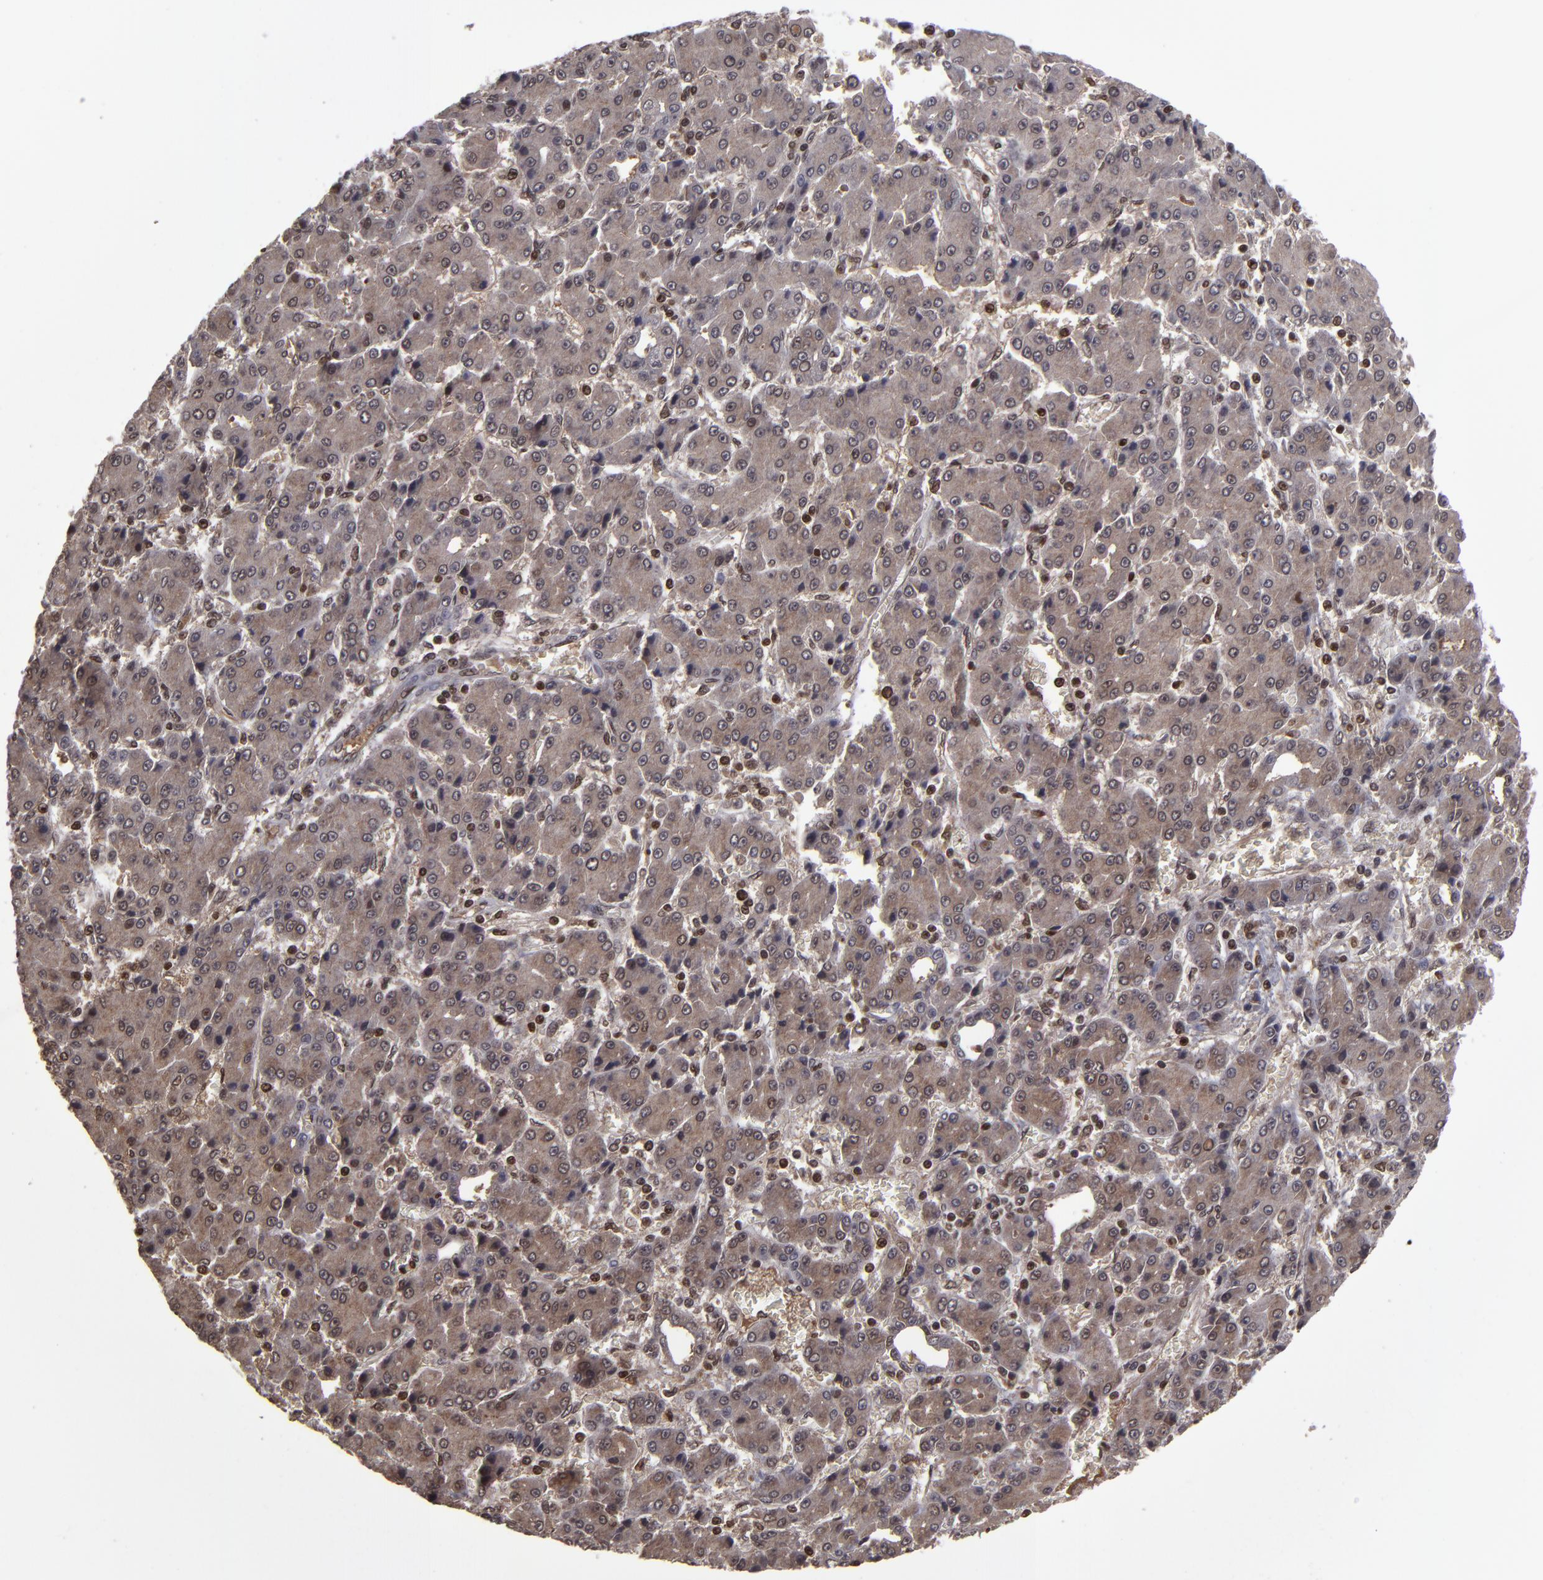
{"staining": {"intensity": "moderate", "quantity": ">75%", "location": "cytoplasmic/membranous"}, "tissue": "liver cancer", "cell_type": "Tumor cells", "image_type": "cancer", "snomed": [{"axis": "morphology", "description": "Carcinoma, Hepatocellular, NOS"}, {"axis": "topography", "description": "Liver"}], "caption": "About >75% of tumor cells in human liver hepatocellular carcinoma show moderate cytoplasmic/membranous protein staining as visualized by brown immunohistochemical staining.", "gene": "ITIH4", "patient": {"sex": "male", "age": 69}}